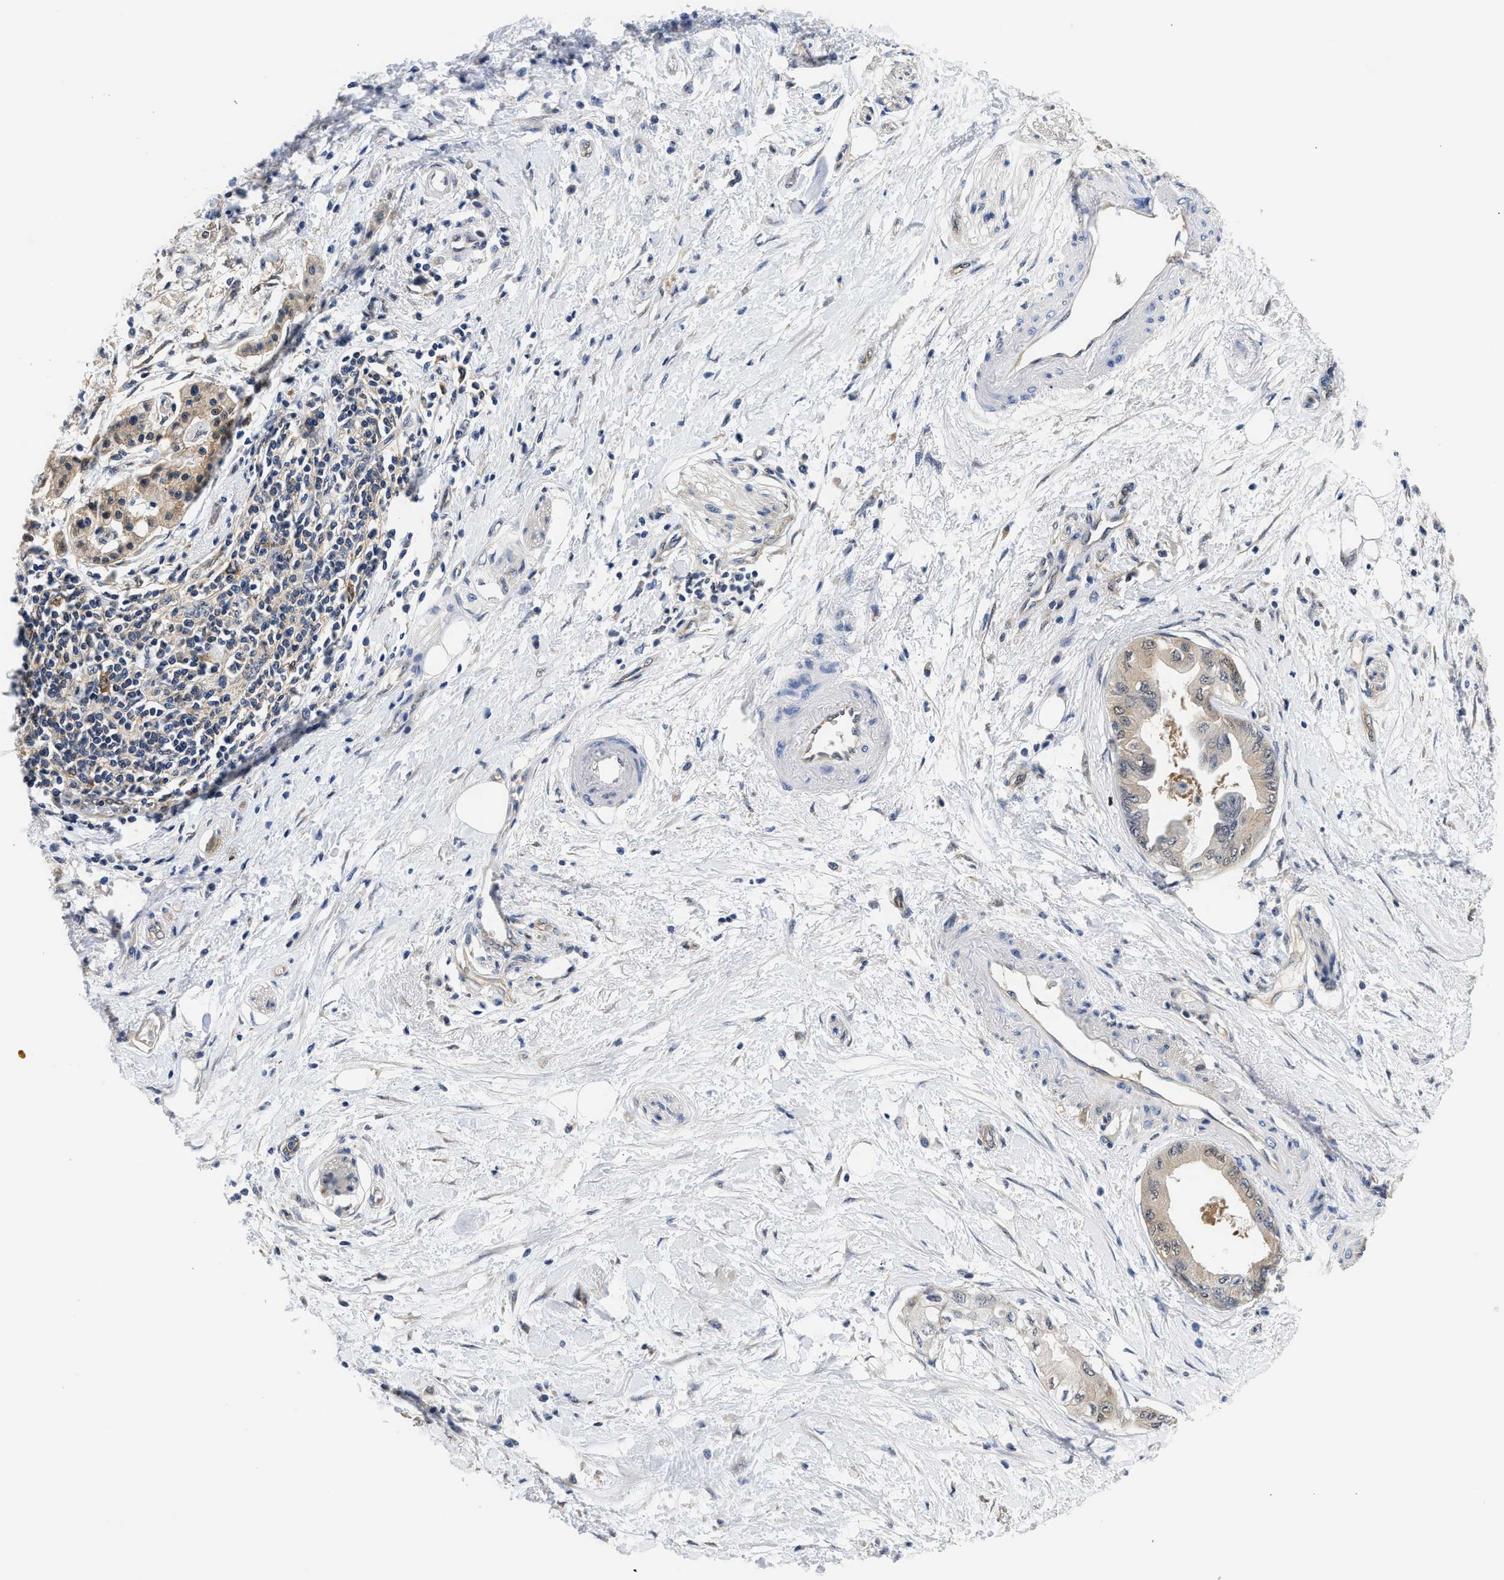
{"staining": {"intensity": "weak", "quantity": "<25%", "location": "cytoplasmic/membranous"}, "tissue": "pancreatic cancer", "cell_type": "Tumor cells", "image_type": "cancer", "snomed": [{"axis": "morphology", "description": "Normal tissue, NOS"}, {"axis": "morphology", "description": "Adenocarcinoma, NOS"}, {"axis": "topography", "description": "Pancreas"}, {"axis": "topography", "description": "Duodenum"}], "caption": "This photomicrograph is of pancreatic cancer stained with IHC to label a protein in brown with the nuclei are counter-stained blue. There is no positivity in tumor cells.", "gene": "XPO5", "patient": {"sex": "female", "age": 60}}